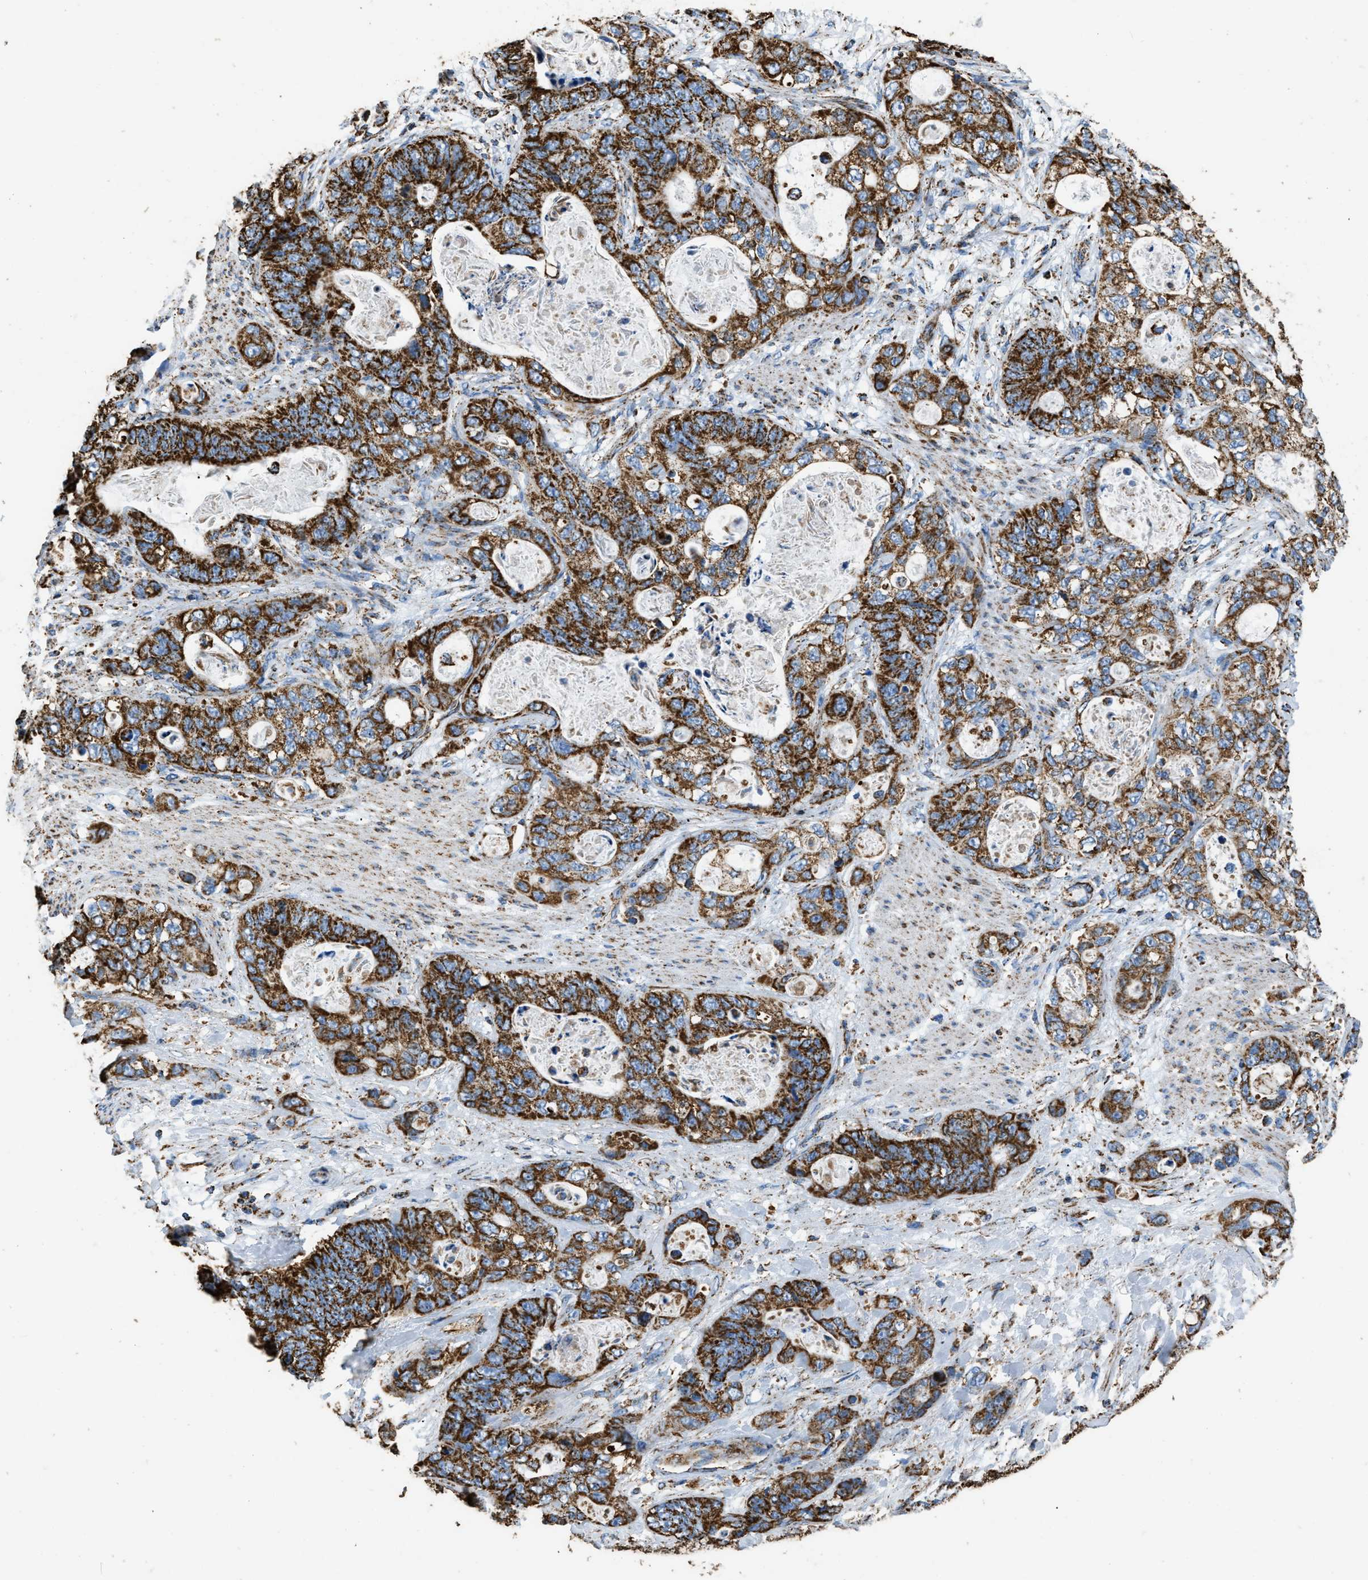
{"staining": {"intensity": "strong", "quantity": ">75%", "location": "cytoplasmic/membranous"}, "tissue": "stomach cancer", "cell_type": "Tumor cells", "image_type": "cancer", "snomed": [{"axis": "morphology", "description": "Normal tissue, NOS"}, {"axis": "morphology", "description": "Adenocarcinoma, NOS"}, {"axis": "topography", "description": "Stomach"}], "caption": "Stomach adenocarcinoma stained for a protein (brown) reveals strong cytoplasmic/membranous positive expression in approximately >75% of tumor cells.", "gene": "IRX6", "patient": {"sex": "female", "age": 89}}